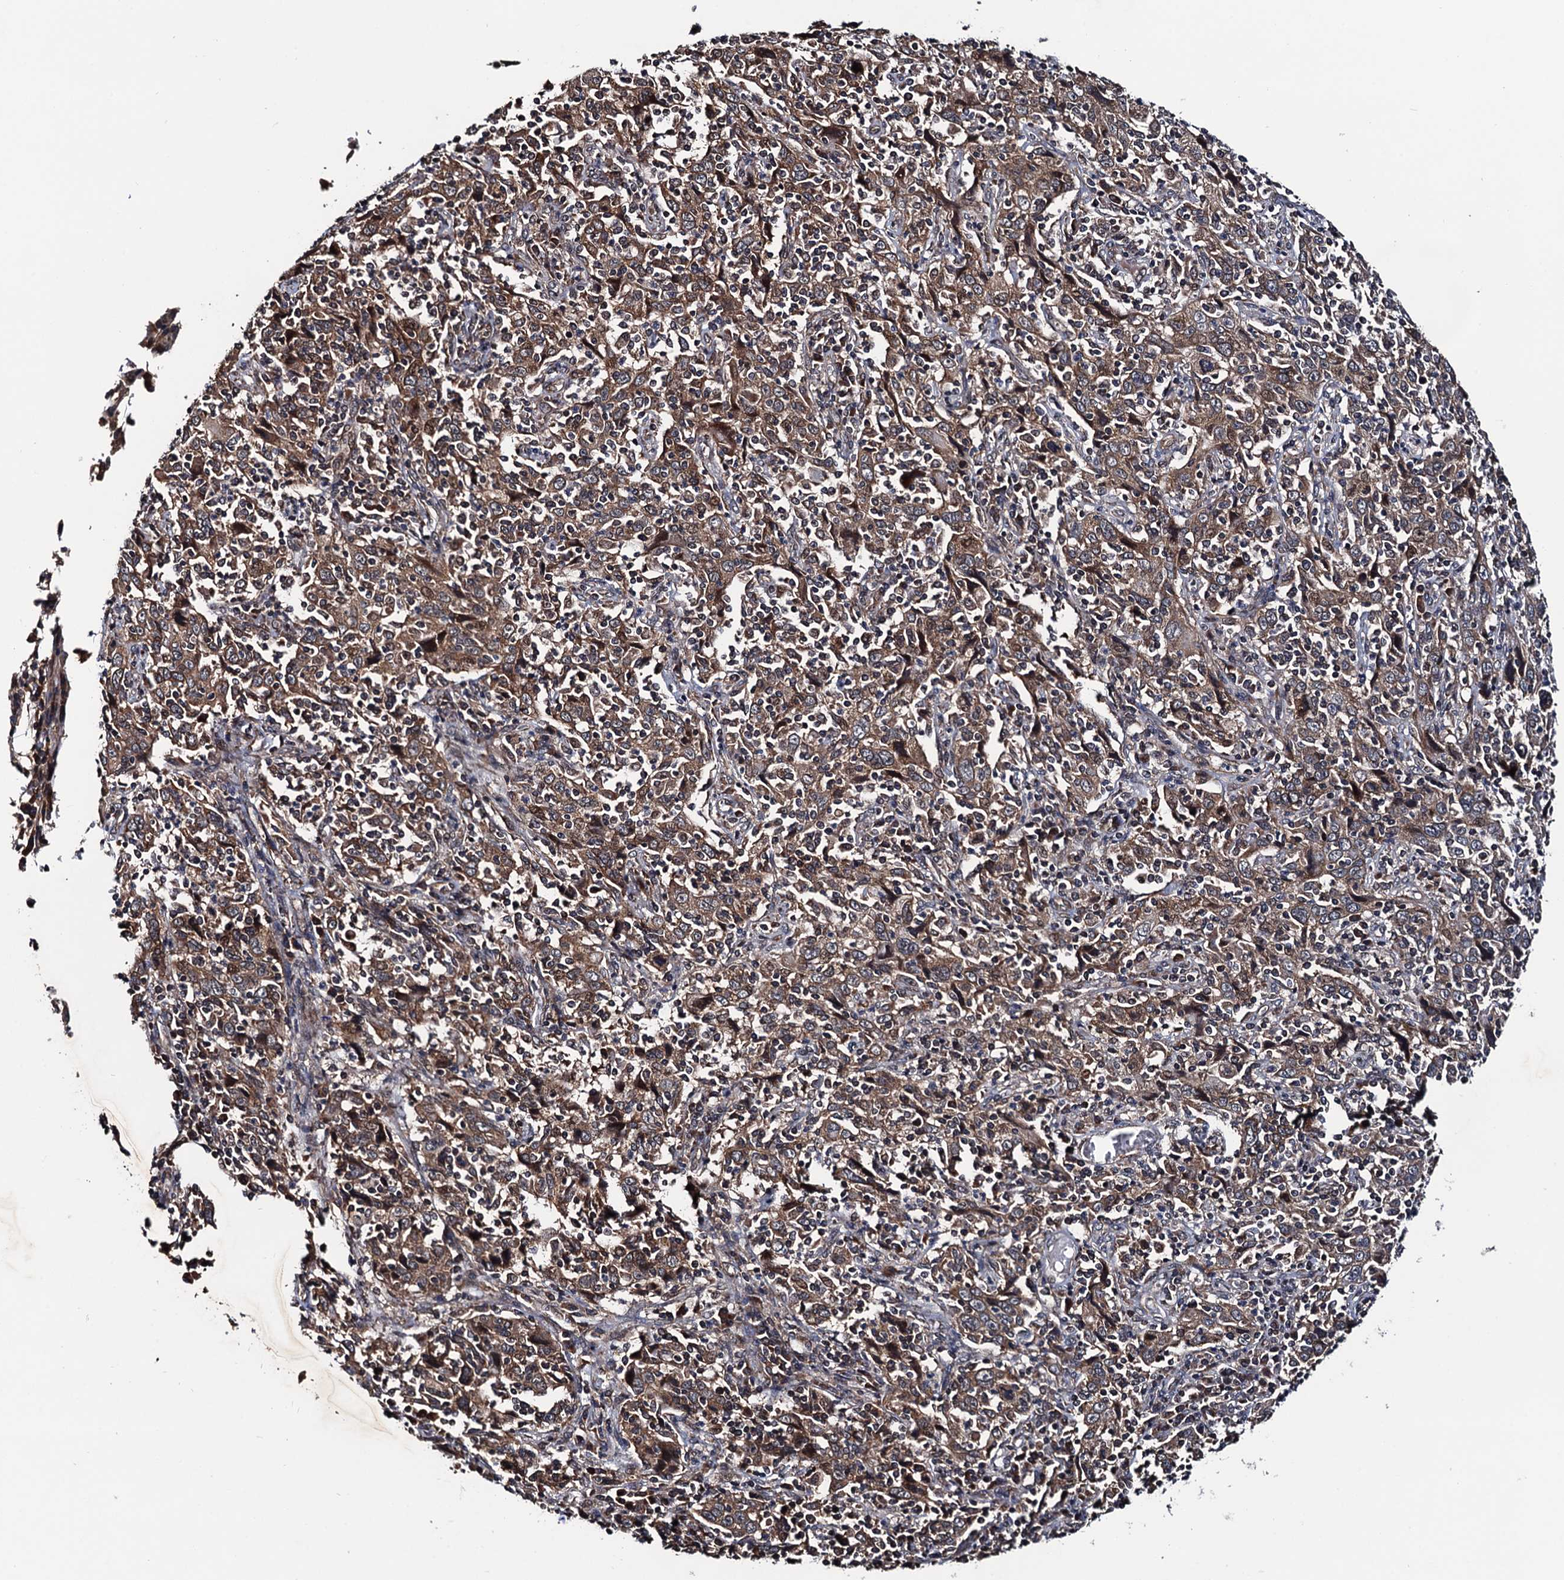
{"staining": {"intensity": "moderate", "quantity": ">75%", "location": "cytoplasmic/membranous"}, "tissue": "cervical cancer", "cell_type": "Tumor cells", "image_type": "cancer", "snomed": [{"axis": "morphology", "description": "Squamous cell carcinoma, NOS"}, {"axis": "topography", "description": "Cervix"}], "caption": "A micrograph of human cervical cancer (squamous cell carcinoma) stained for a protein shows moderate cytoplasmic/membranous brown staining in tumor cells.", "gene": "NAA16", "patient": {"sex": "female", "age": 46}}